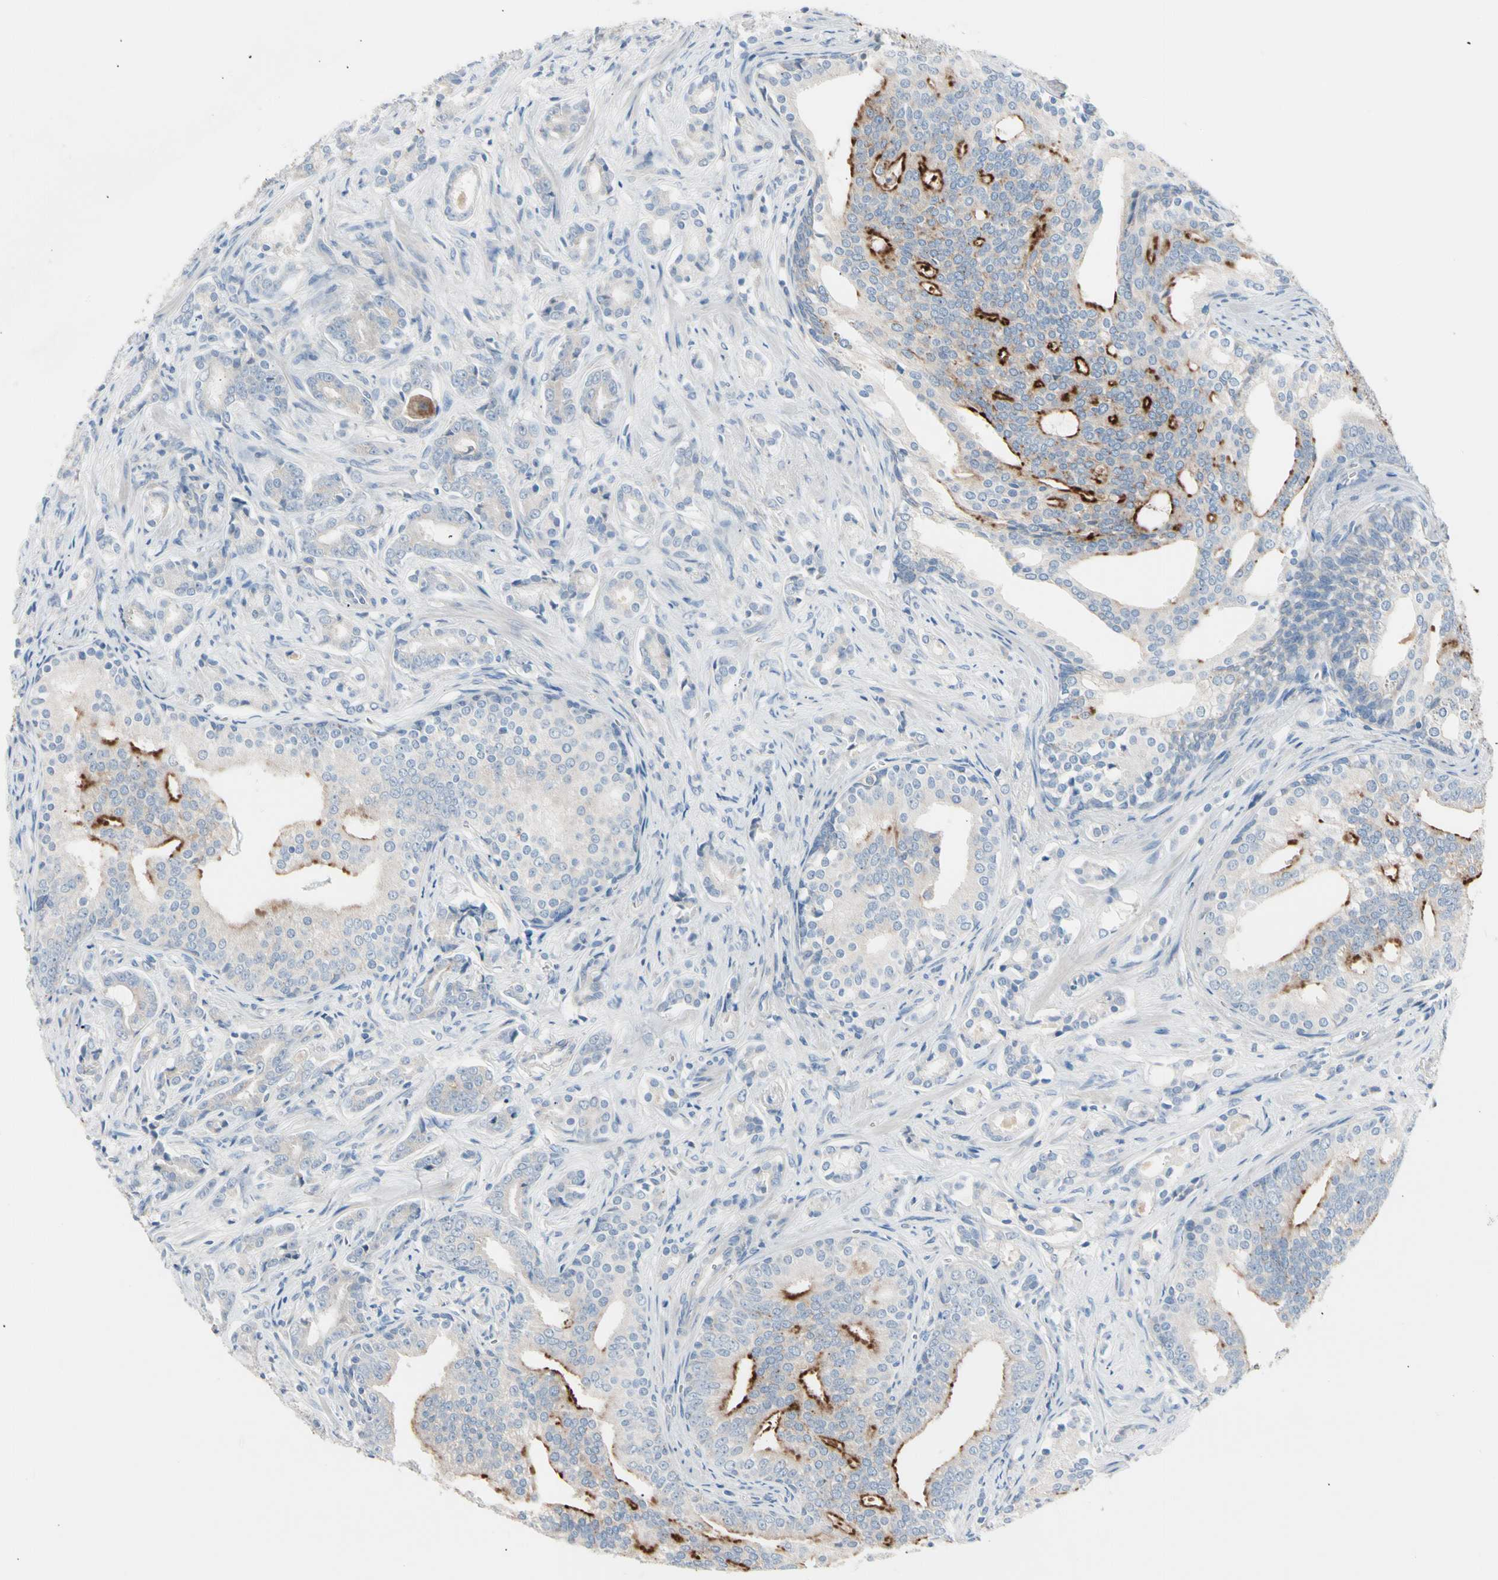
{"staining": {"intensity": "strong", "quantity": "<25%", "location": "cytoplasmic/membranous"}, "tissue": "prostate cancer", "cell_type": "Tumor cells", "image_type": "cancer", "snomed": [{"axis": "morphology", "description": "Adenocarcinoma, Low grade"}, {"axis": "topography", "description": "Prostate"}], "caption": "IHC (DAB (3,3'-diaminobenzidine)) staining of human adenocarcinoma (low-grade) (prostate) exhibits strong cytoplasmic/membranous protein positivity in about <25% of tumor cells.", "gene": "CASQ1", "patient": {"sex": "male", "age": 58}}